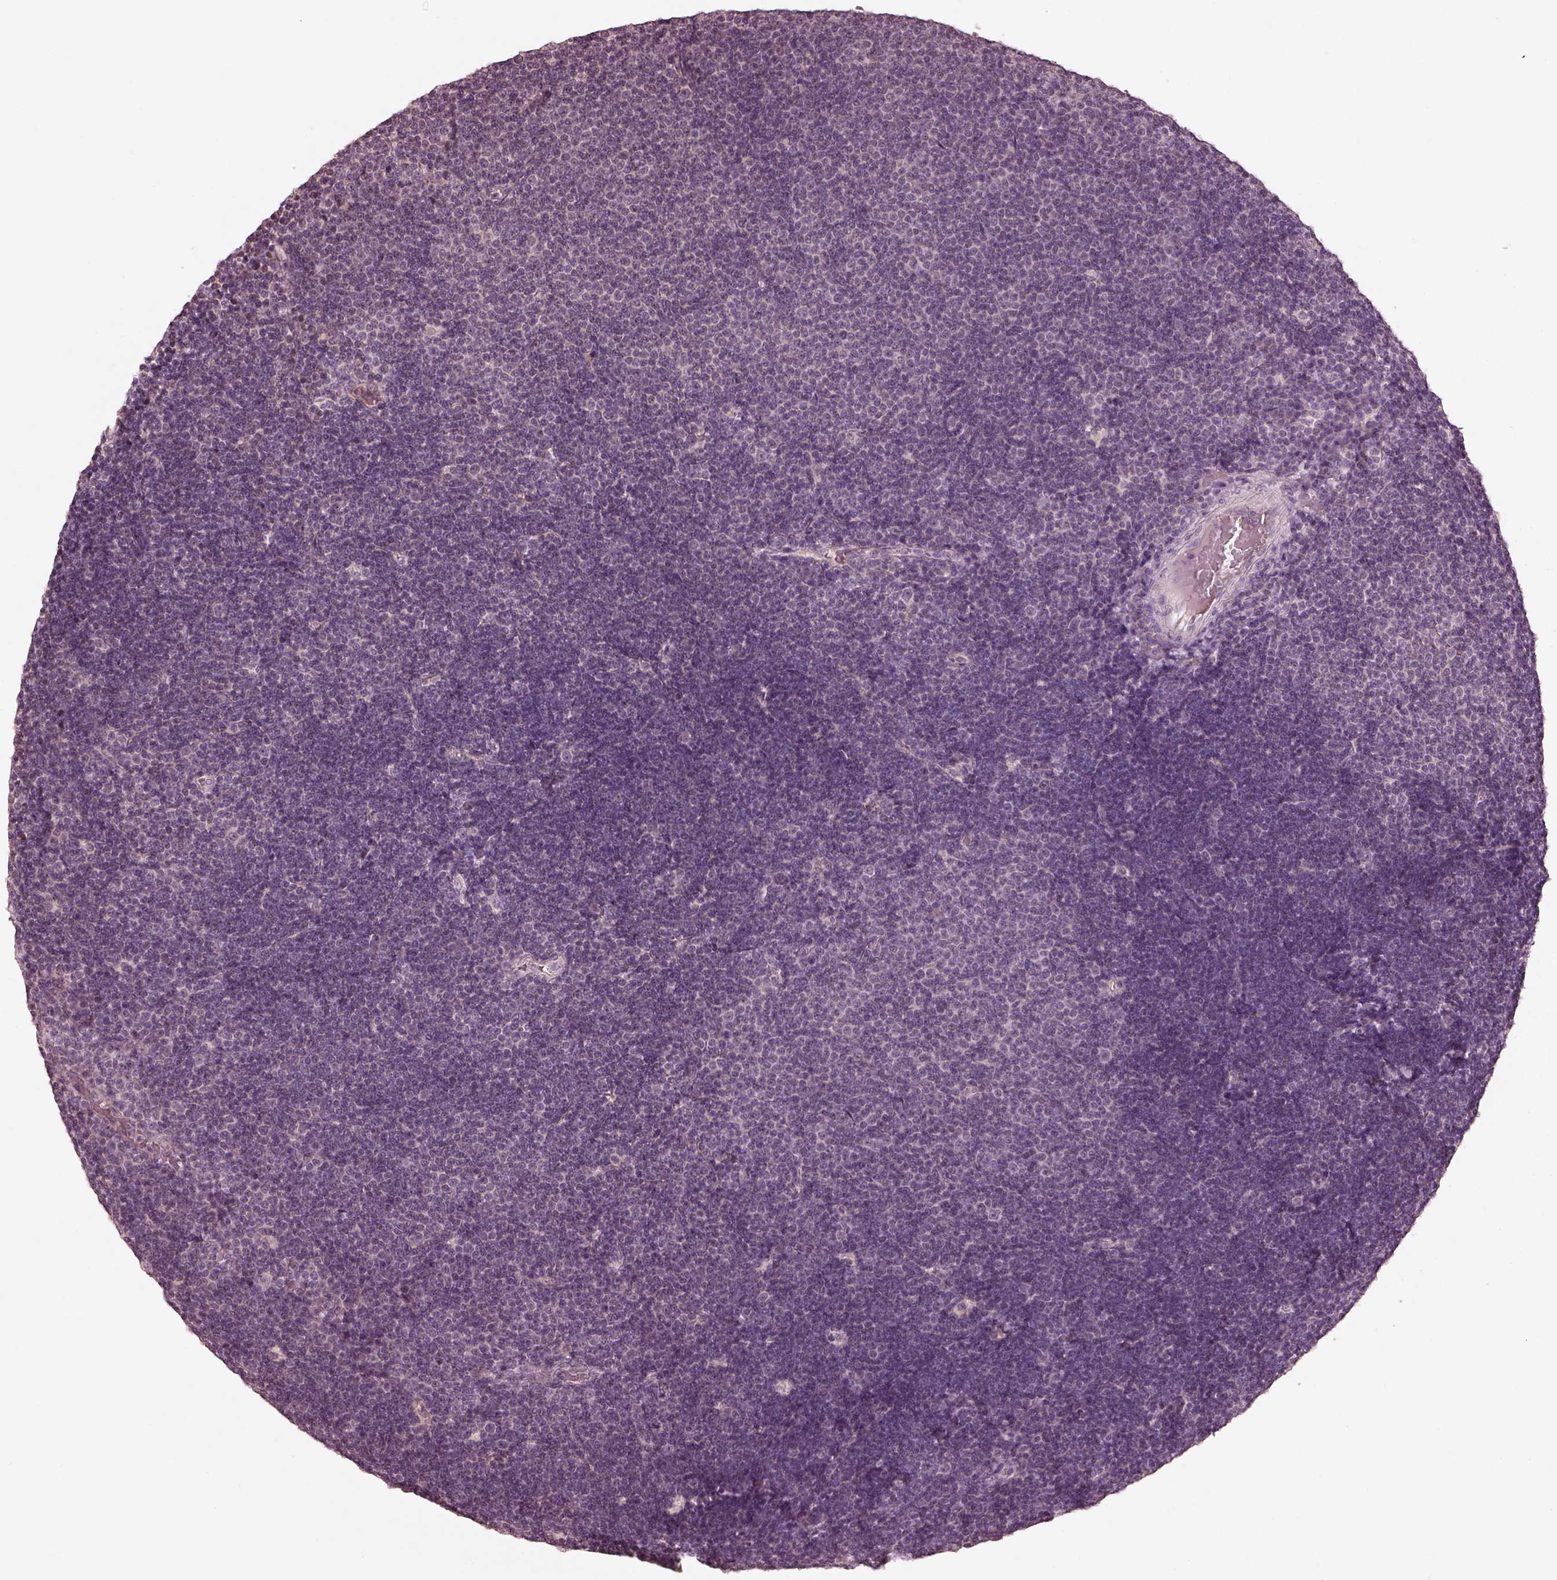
{"staining": {"intensity": "negative", "quantity": "none", "location": "none"}, "tissue": "lymphoma", "cell_type": "Tumor cells", "image_type": "cancer", "snomed": [{"axis": "morphology", "description": "Malignant lymphoma, non-Hodgkin's type, Low grade"}, {"axis": "topography", "description": "Brain"}], "caption": "The photomicrograph reveals no significant staining in tumor cells of lymphoma. (DAB immunohistochemistry (IHC), high magnification).", "gene": "CALR3", "patient": {"sex": "female", "age": 66}}